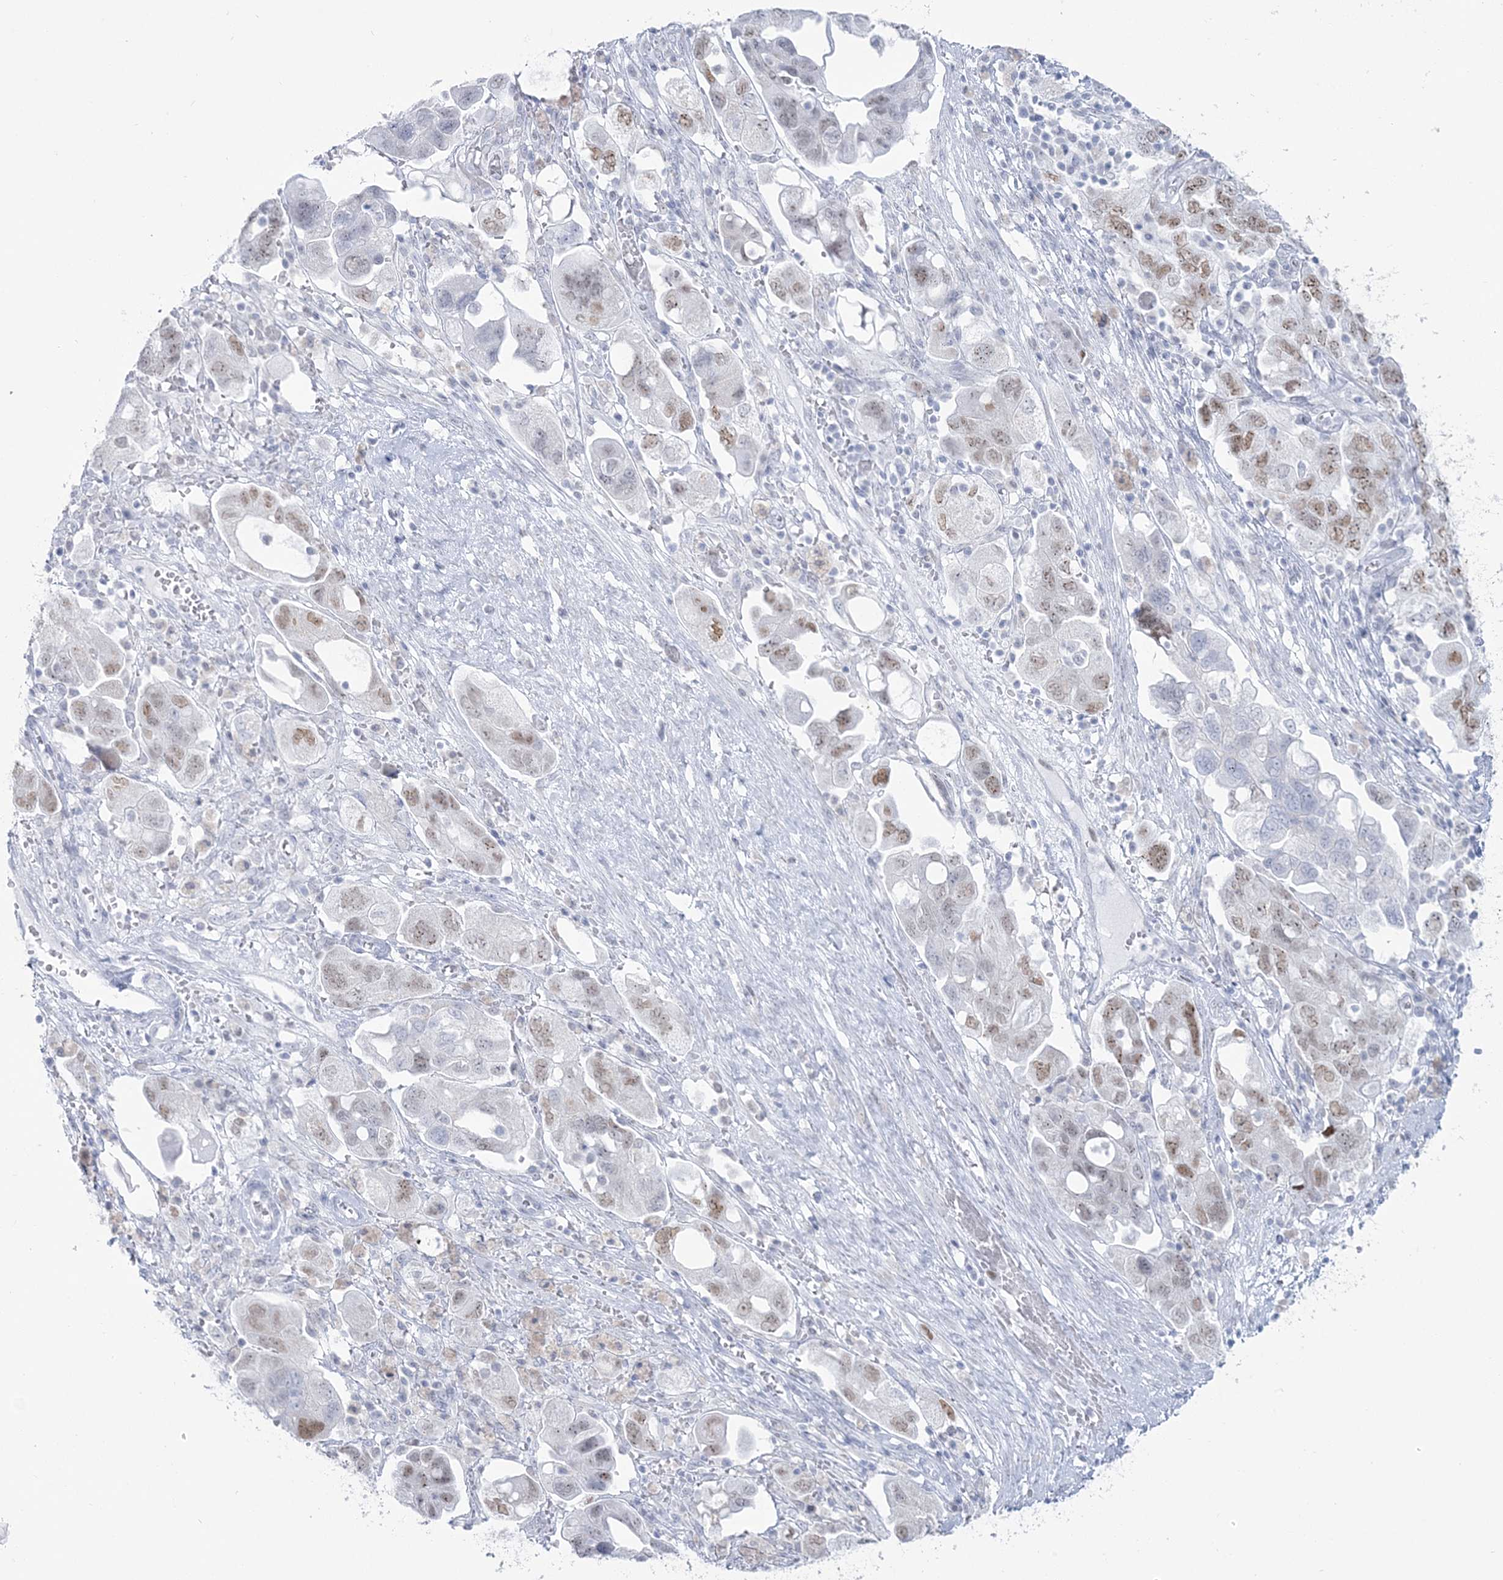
{"staining": {"intensity": "weak", "quantity": "25%-75%", "location": "nuclear"}, "tissue": "ovarian cancer", "cell_type": "Tumor cells", "image_type": "cancer", "snomed": [{"axis": "morphology", "description": "Carcinoma, NOS"}, {"axis": "morphology", "description": "Cystadenocarcinoma, serous, NOS"}, {"axis": "topography", "description": "Ovary"}], "caption": "This is a micrograph of IHC staining of ovarian cancer (serous cystadenocarcinoma), which shows weak positivity in the nuclear of tumor cells.", "gene": "ZNF843", "patient": {"sex": "female", "age": 69}}